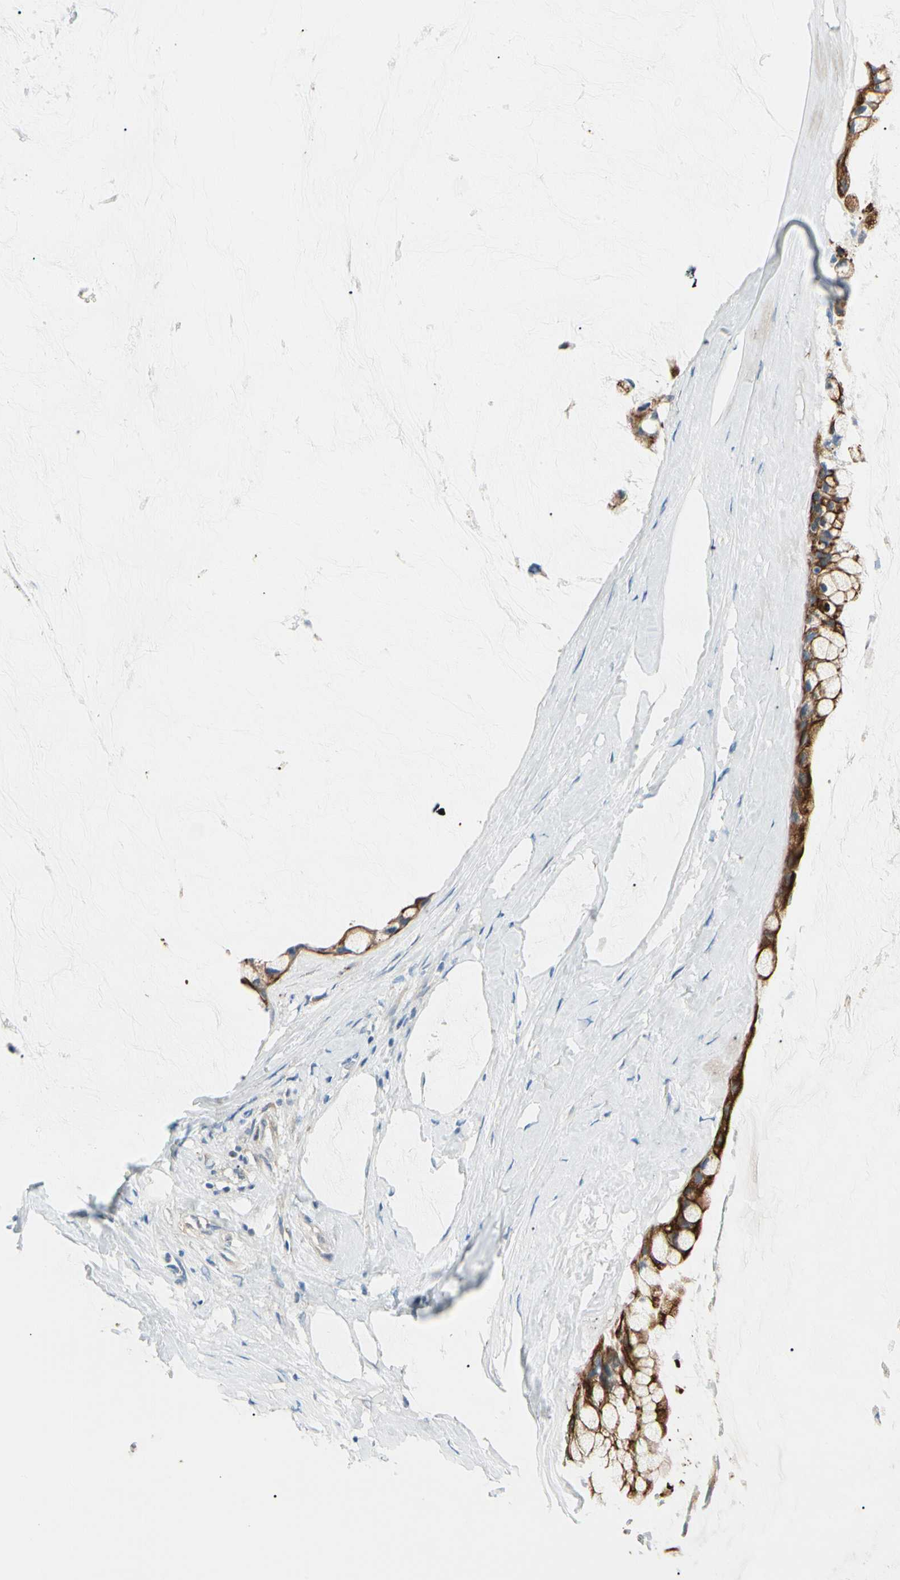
{"staining": {"intensity": "strong", "quantity": ">75%", "location": "cytoplasmic/membranous"}, "tissue": "ovarian cancer", "cell_type": "Tumor cells", "image_type": "cancer", "snomed": [{"axis": "morphology", "description": "Cystadenocarcinoma, mucinous, NOS"}, {"axis": "topography", "description": "Ovary"}], "caption": "DAB (3,3'-diaminobenzidine) immunohistochemical staining of ovarian mucinous cystadenocarcinoma demonstrates strong cytoplasmic/membranous protein positivity in approximately >75% of tumor cells.", "gene": "DUSP12", "patient": {"sex": "female", "age": 39}}